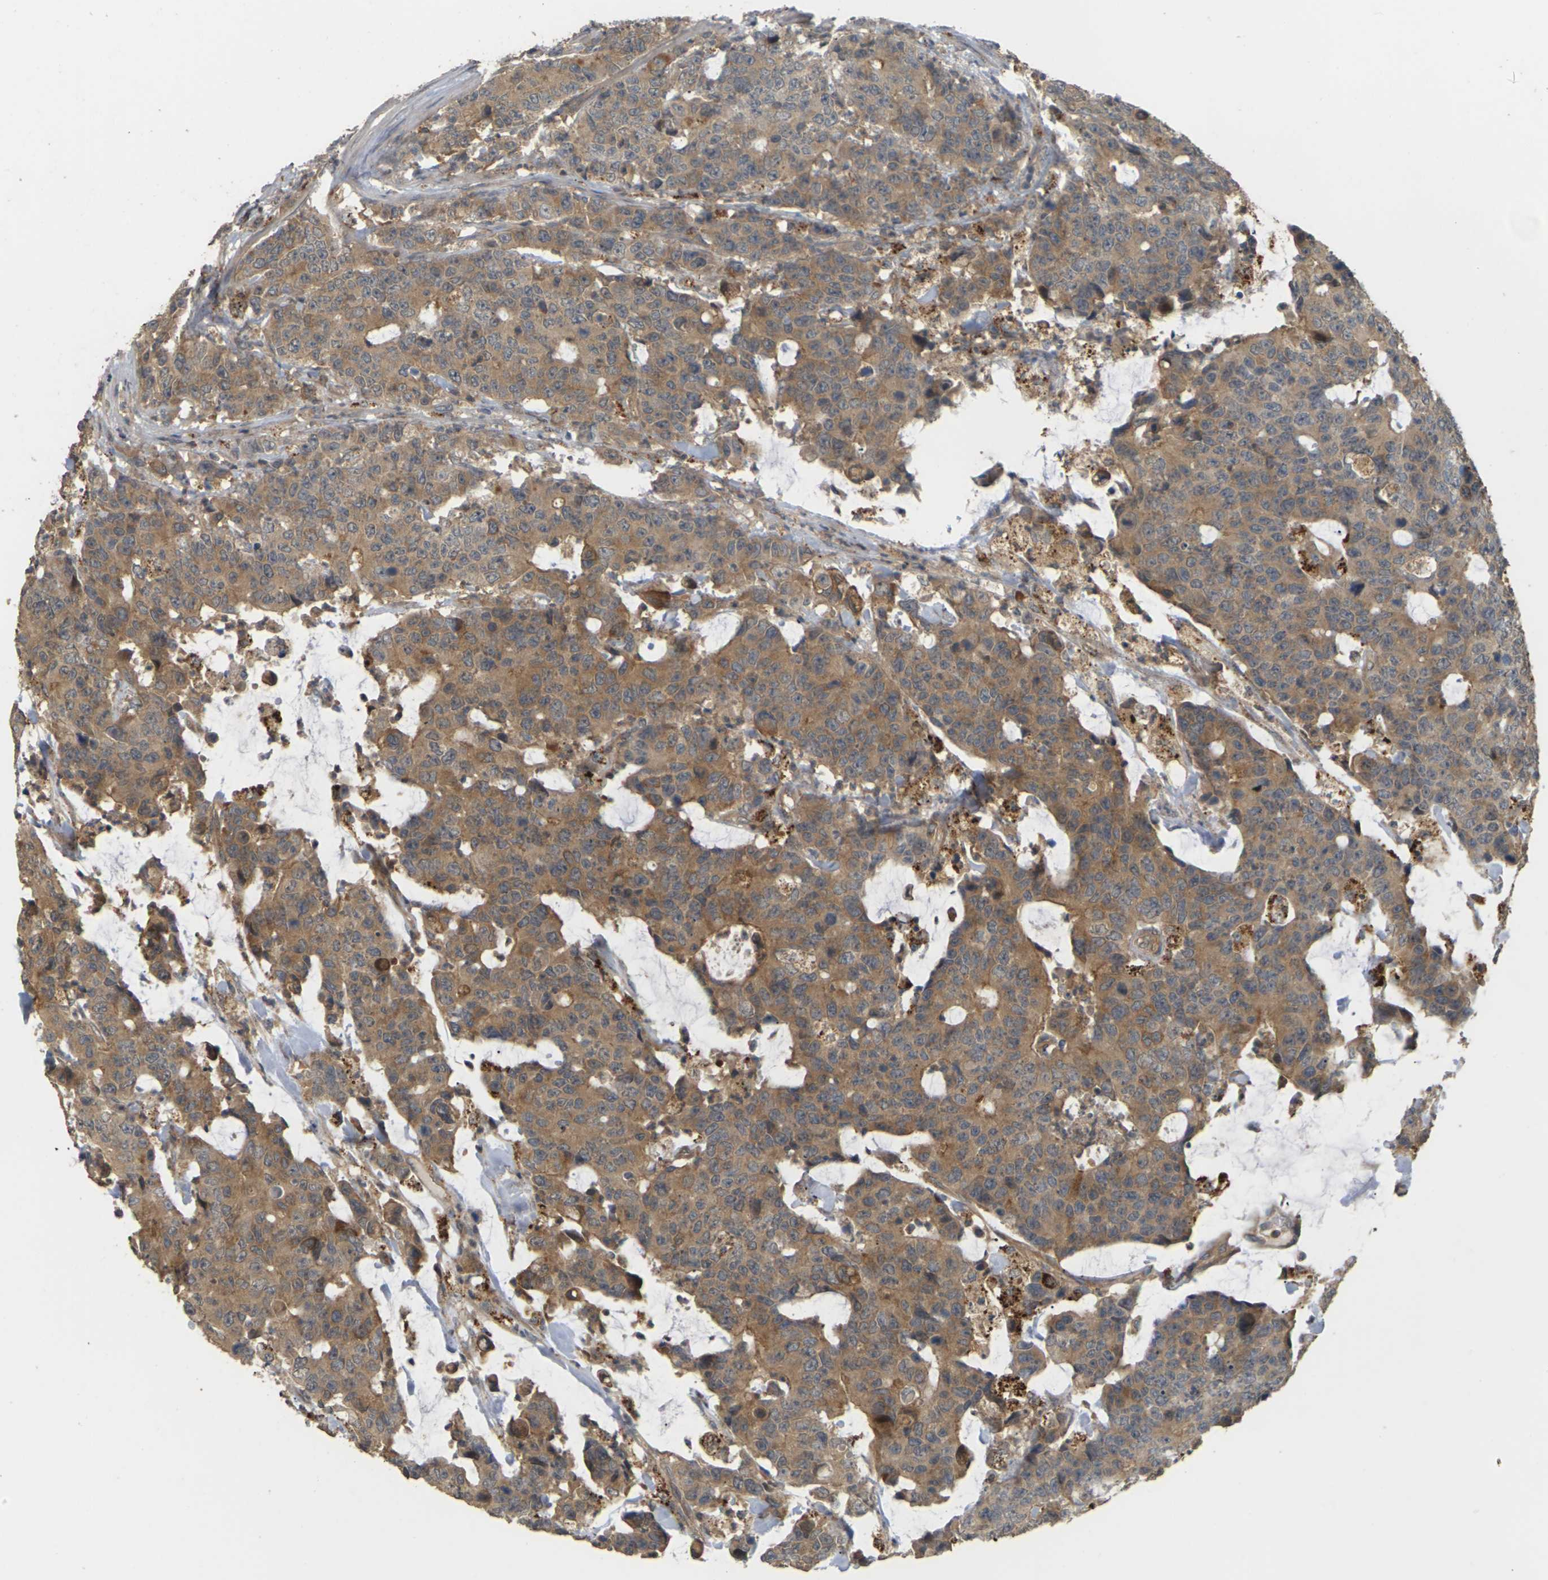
{"staining": {"intensity": "moderate", "quantity": ">75%", "location": "cytoplasmic/membranous"}, "tissue": "colorectal cancer", "cell_type": "Tumor cells", "image_type": "cancer", "snomed": [{"axis": "morphology", "description": "Adenocarcinoma, NOS"}, {"axis": "topography", "description": "Colon"}], "caption": "Colorectal cancer (adenocarcinoma) stained with a brown dye exhibits moderate cytoplasmic/membranous positive staining in approximately >75% of tumor cells.", "gene": "KSR1", "patient": {"sex": "female", "age": 86}}